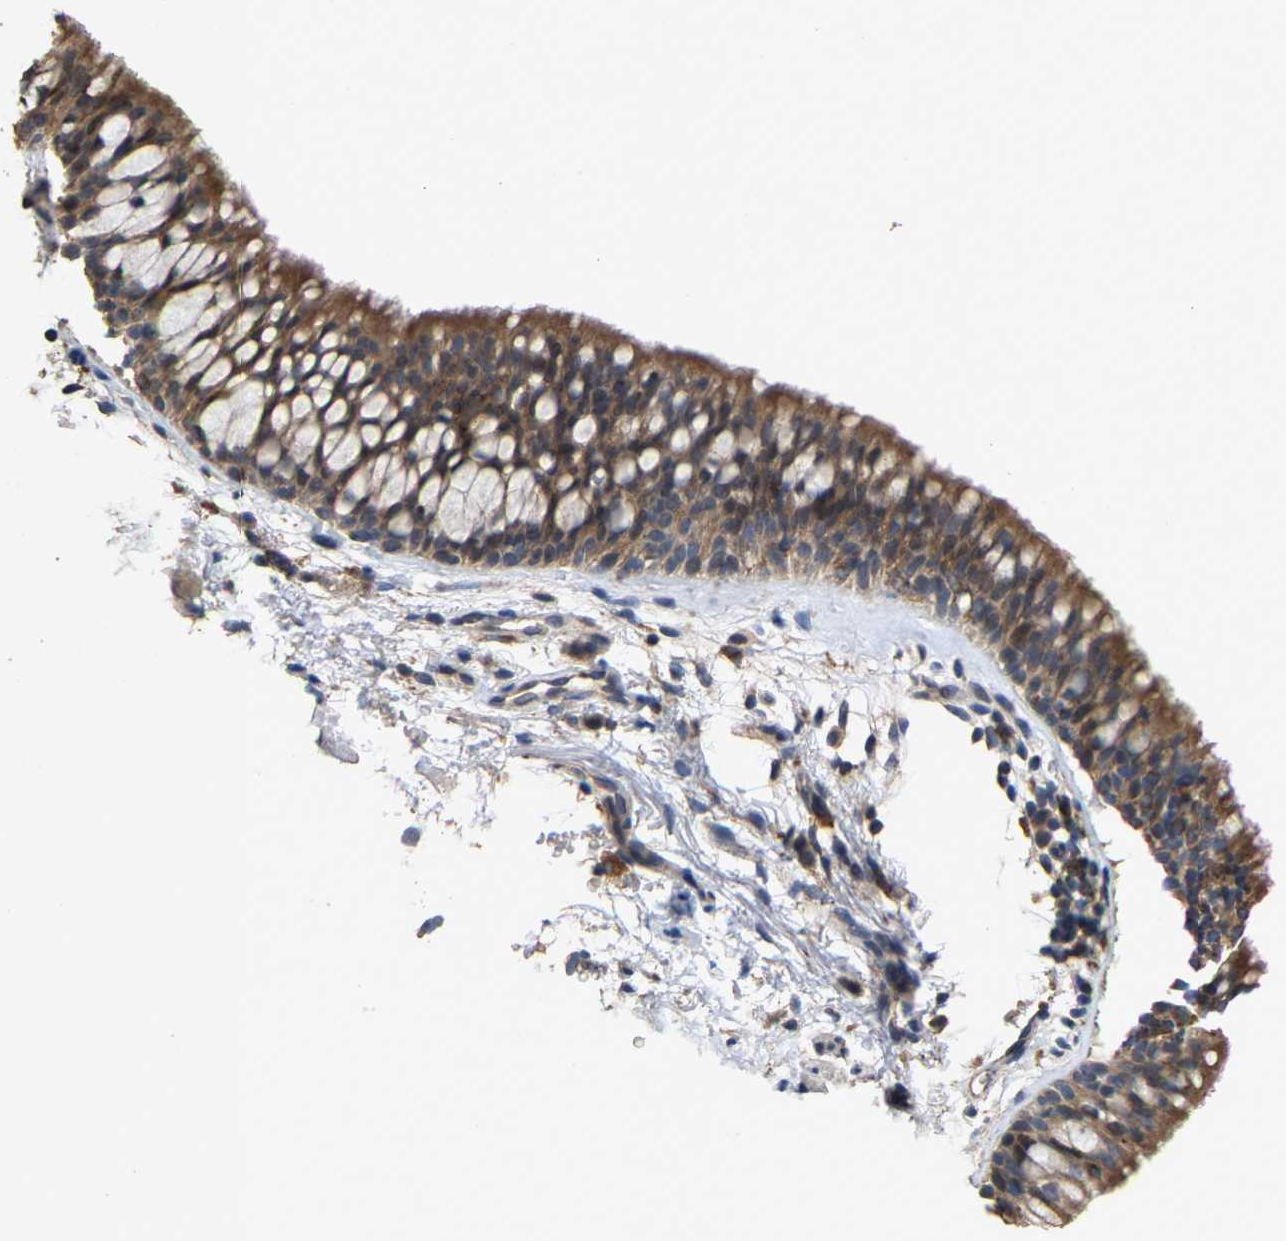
{"staining": {"intensity": "moderate", "quantity": ">75%", "location": "cytoplasmic/membranous"}, "tissue": "bronchus", "cell_type": "Respiratory epithelial cells", "image_type": "normal", "snomed": [{"axis": "morphology", "description": "Normal tissue, NOS"}, {"axis": "topography", "description": "Cartilage tissue"}, {"axis": "topography", "description": "Bronchus"}], "caption": "Protein staining reveals moderate cytoplasmic/membranous expression in approximately >75% of respiratory epithelial cells in benign bronchus.", "gene": "TDRKH", "patient": {"sex": "female", "age": 53}}